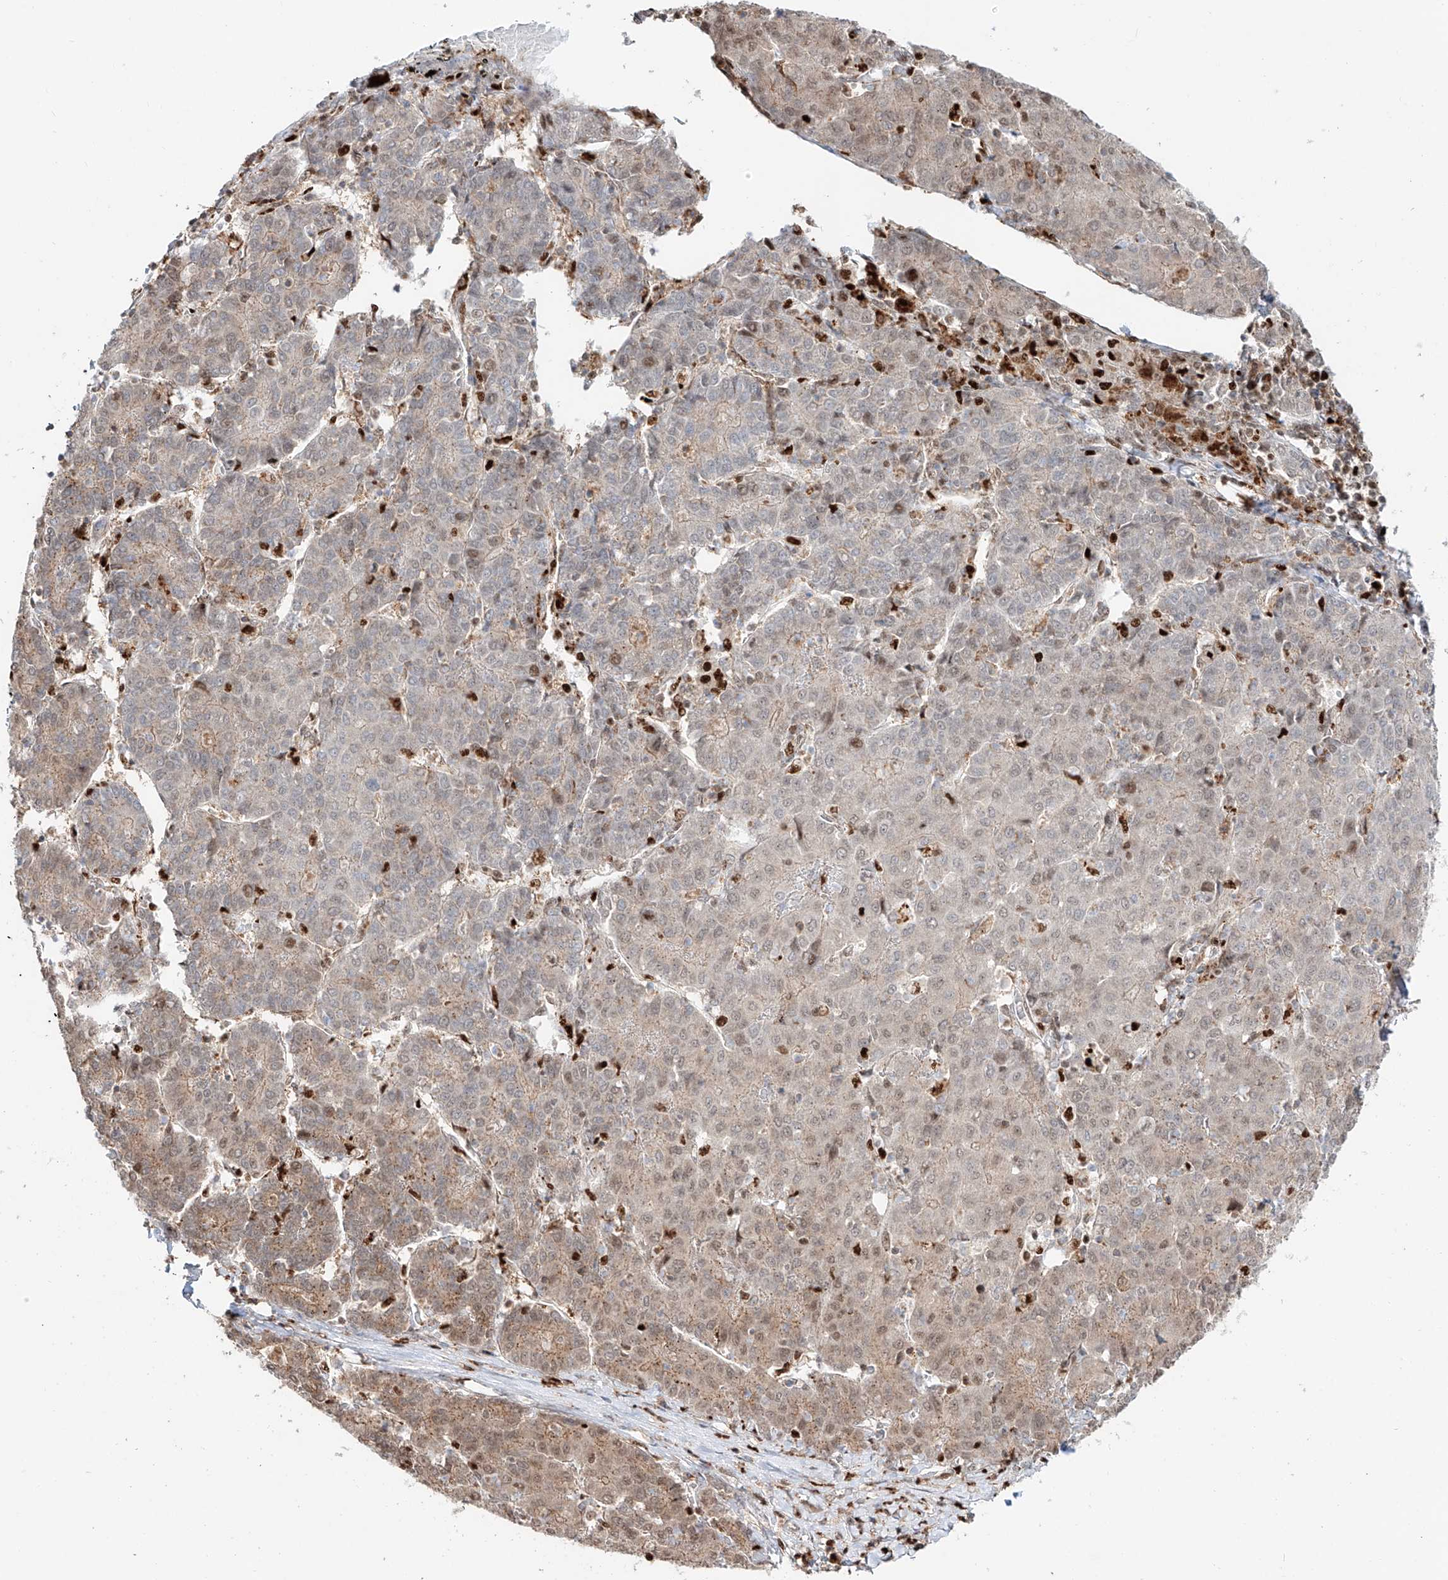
{"staining": {"intensity": "weak", "quantity": "<25%", "location": "cytoplasmic/membranous,nuclear"}, "tissue": "liver cancer", "cell_type": "Tumor cells", "image_type": "cancer", "snomed": [{"axis": "morphology", "description": "Carcinoma, Hepatocellular, NOS"}, {"axis": "topography", "description": "Liver"}], "caption": "Tumor cells are negative for brown protein staining in liver hepatocellular carcinoma.", "gene": "DZIP1L", "patient": {"sex": "male", "age": 65}}